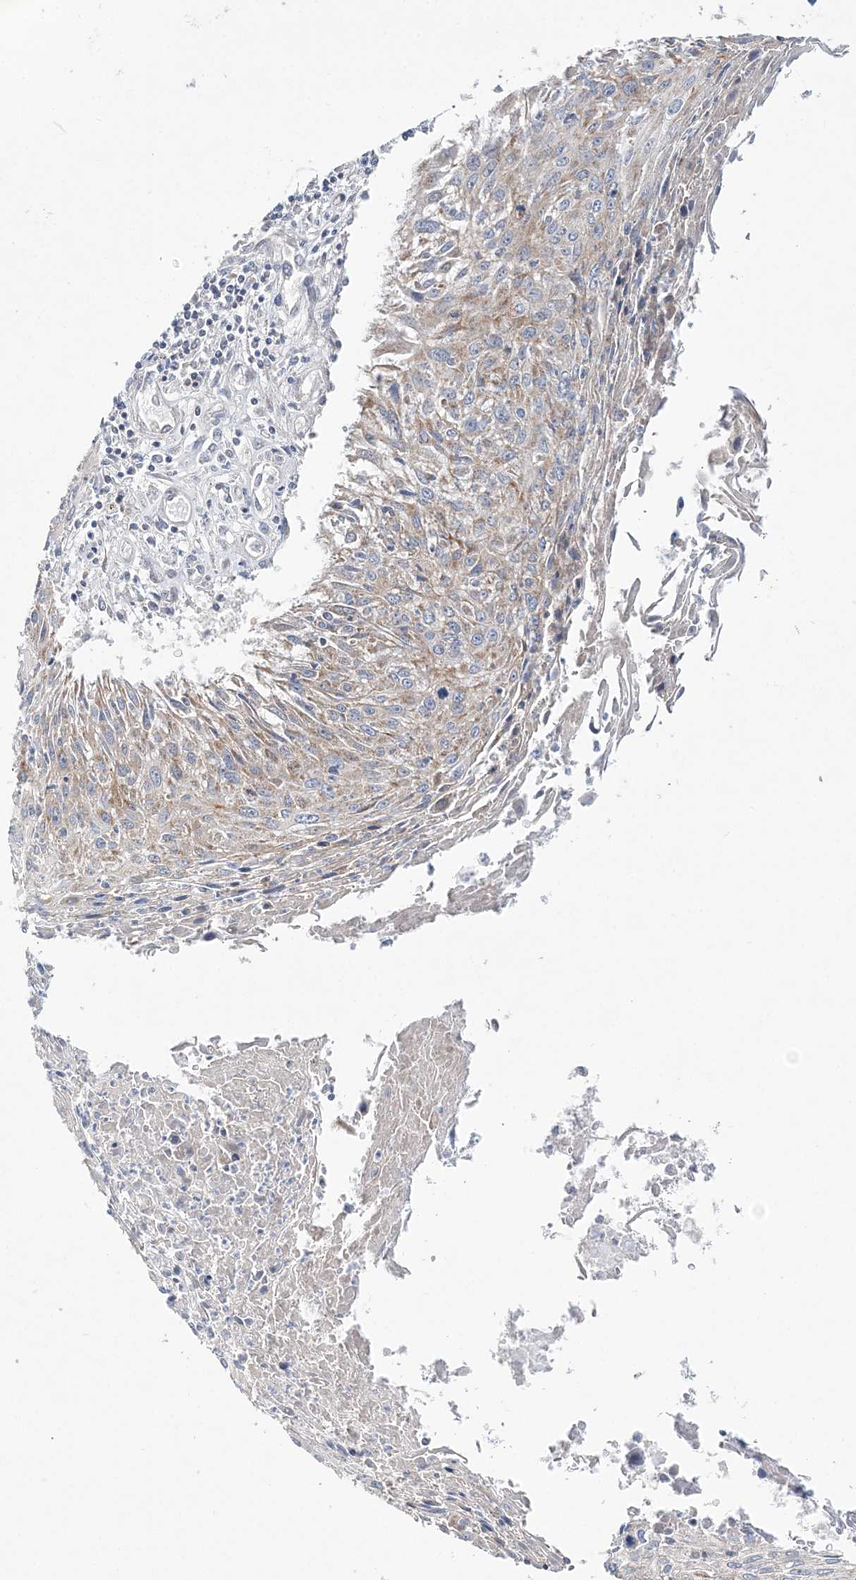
{"staining": {"intensity": "weak", "quantity": "<25%", "location": "cytoplasmic/membranous"}, "tissue": "cervical cancer", "cell_type": "Tumor cells", "image_type": "cancer", "snomed": [{"axis": "morphology", "description": "Squamous cell carcinoma, NOS"}, {"axis": "topography", "description": "Cervix"}], "caption": "A micrograph of squamous cell carcinoma (cervical) stained for a protein demonstrates no brown staining in tumor cells.", "gene": "OPA1", "patient": {"sex": "female", "age": 51}}